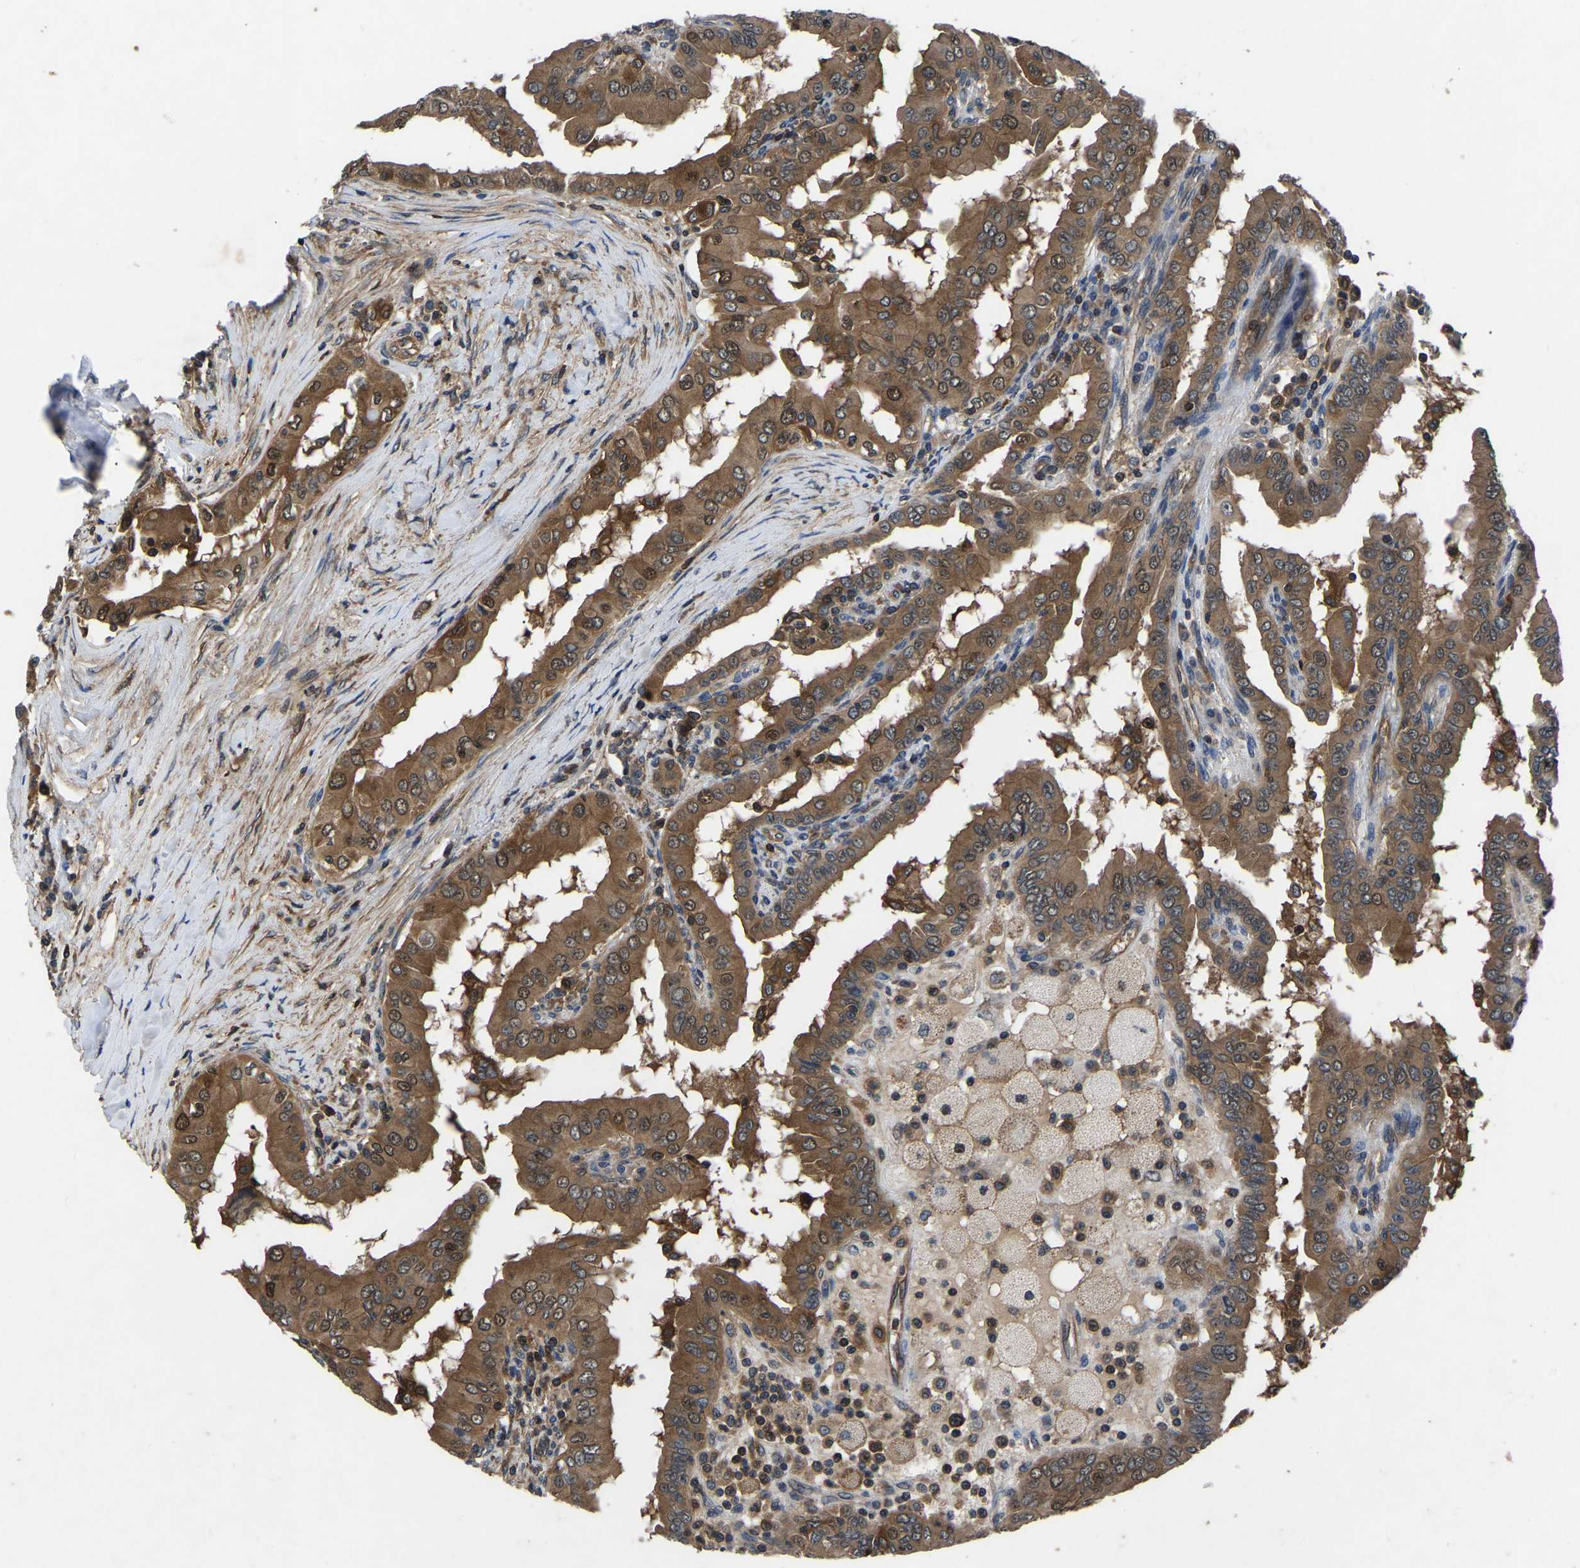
{"staining": {"intensity": "moderate", "quantity": ">75%", "location": "cytoplasmic/membranous"}, "tissue": "thyroid cancer", "cell_type": "Tumor cells", "image_type": "cancer", "snomed": [{"axis": "morphology", "description": "Papillary adenocarcinoma, NOS"}, {"axis": "topography", "description": "Thyroid gland"}], "caption": "Moderate cytoplasmic/membranous staining for a protein is appreciated in about >75% of tumor cells of thyroid cancer (papillary adenocarcinoma) using immunohistochemistry (IHC).", "gene": "FGD5", "patient": {"sex": "male", "age": 33}}